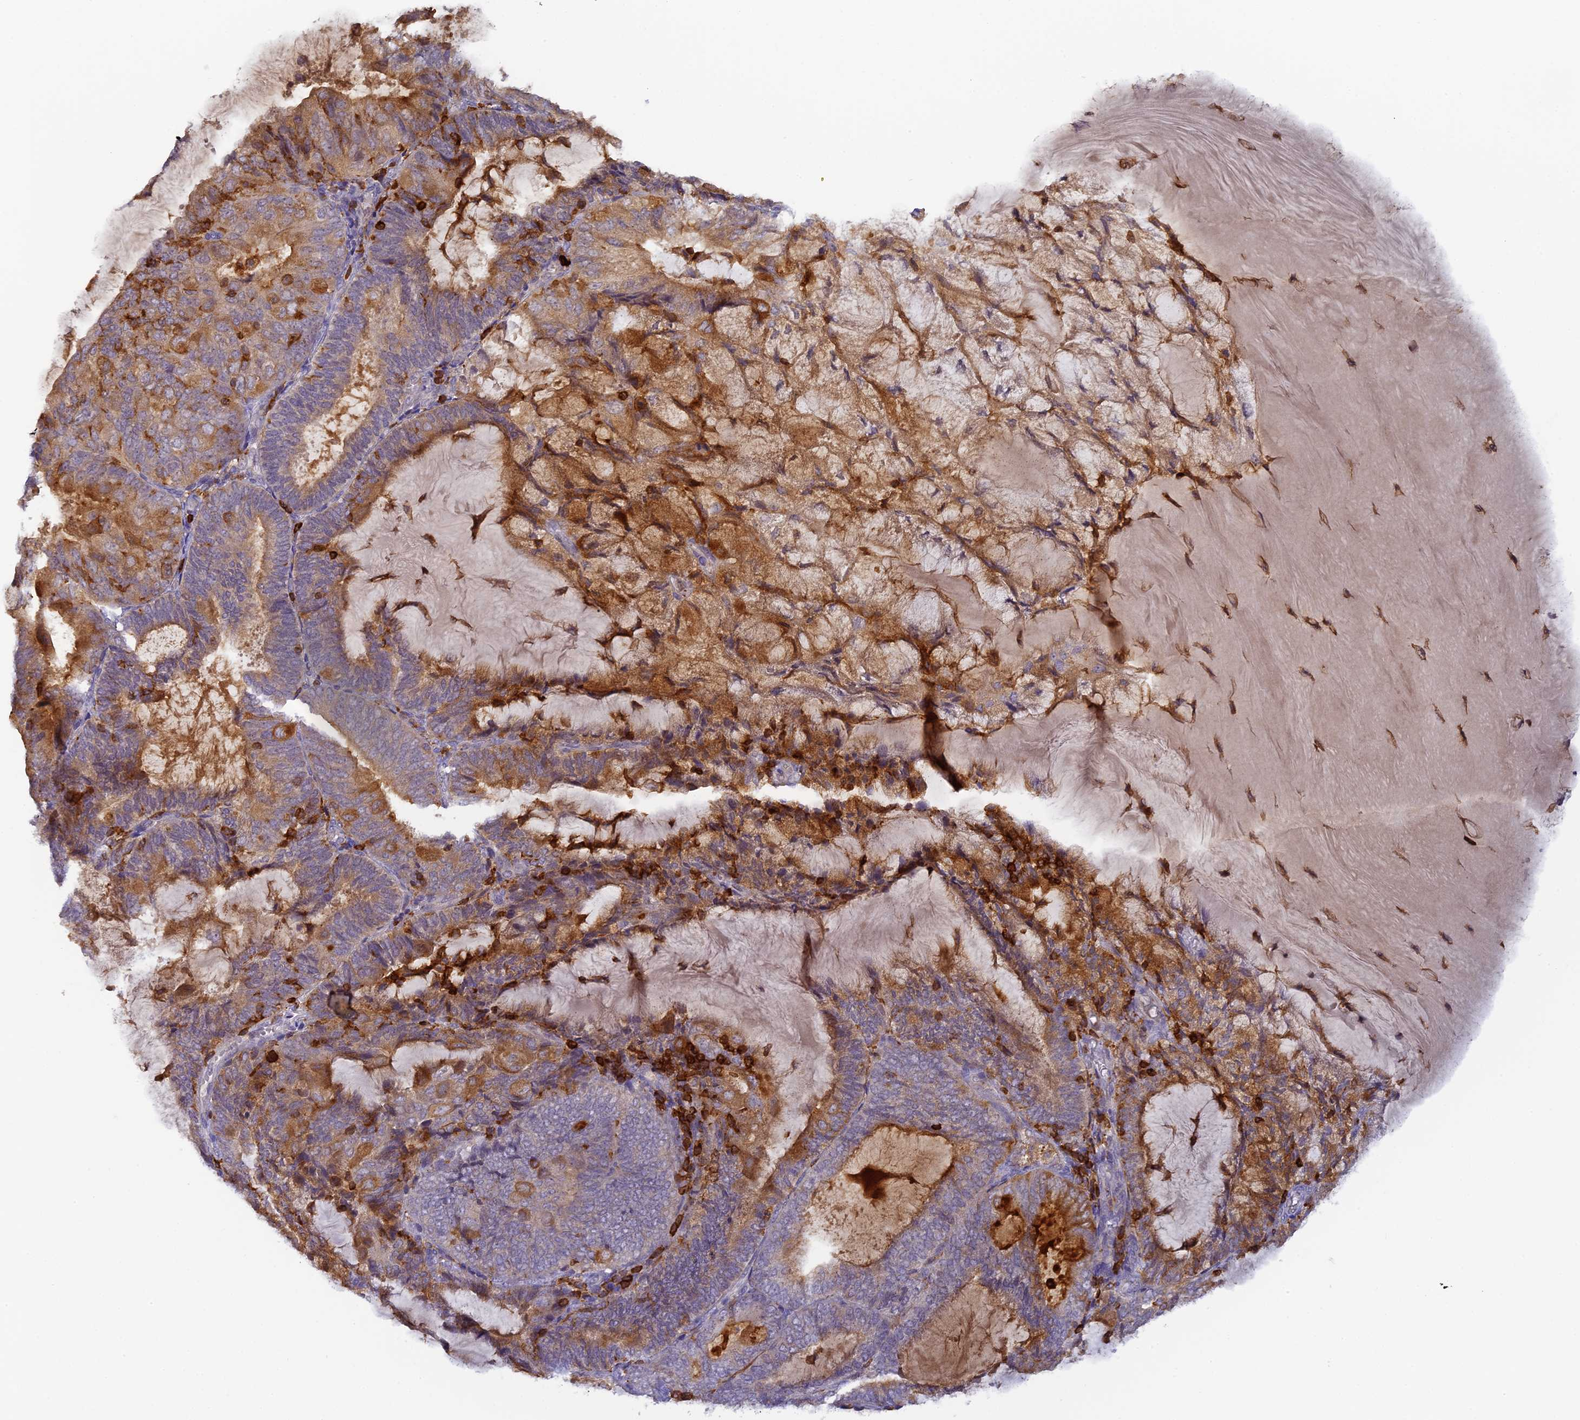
{"staining": {"intensity": "moderate", "quantity": "25%-75%", "location": "cytoplasmic/membranous"}, "tissue": "endometrial cancer", "cell_type": "Tumor cells", "image_type": "cancer", "snomed": [{"axis": "morphology", "description": "Adenocarcinoma, NOS"}, {"axis": "topography", "description": "Endometrium"}], "caption": "Immunohistochemistry micrograph of human endometrial cancer stained for a protein (brown), which exhibits medium levels of moderate cytoplasmic/membranous staining in about 25%-75% of tumor cells.", "gene": "FYB1", "patient": {"sex": "female", "age": 81}}